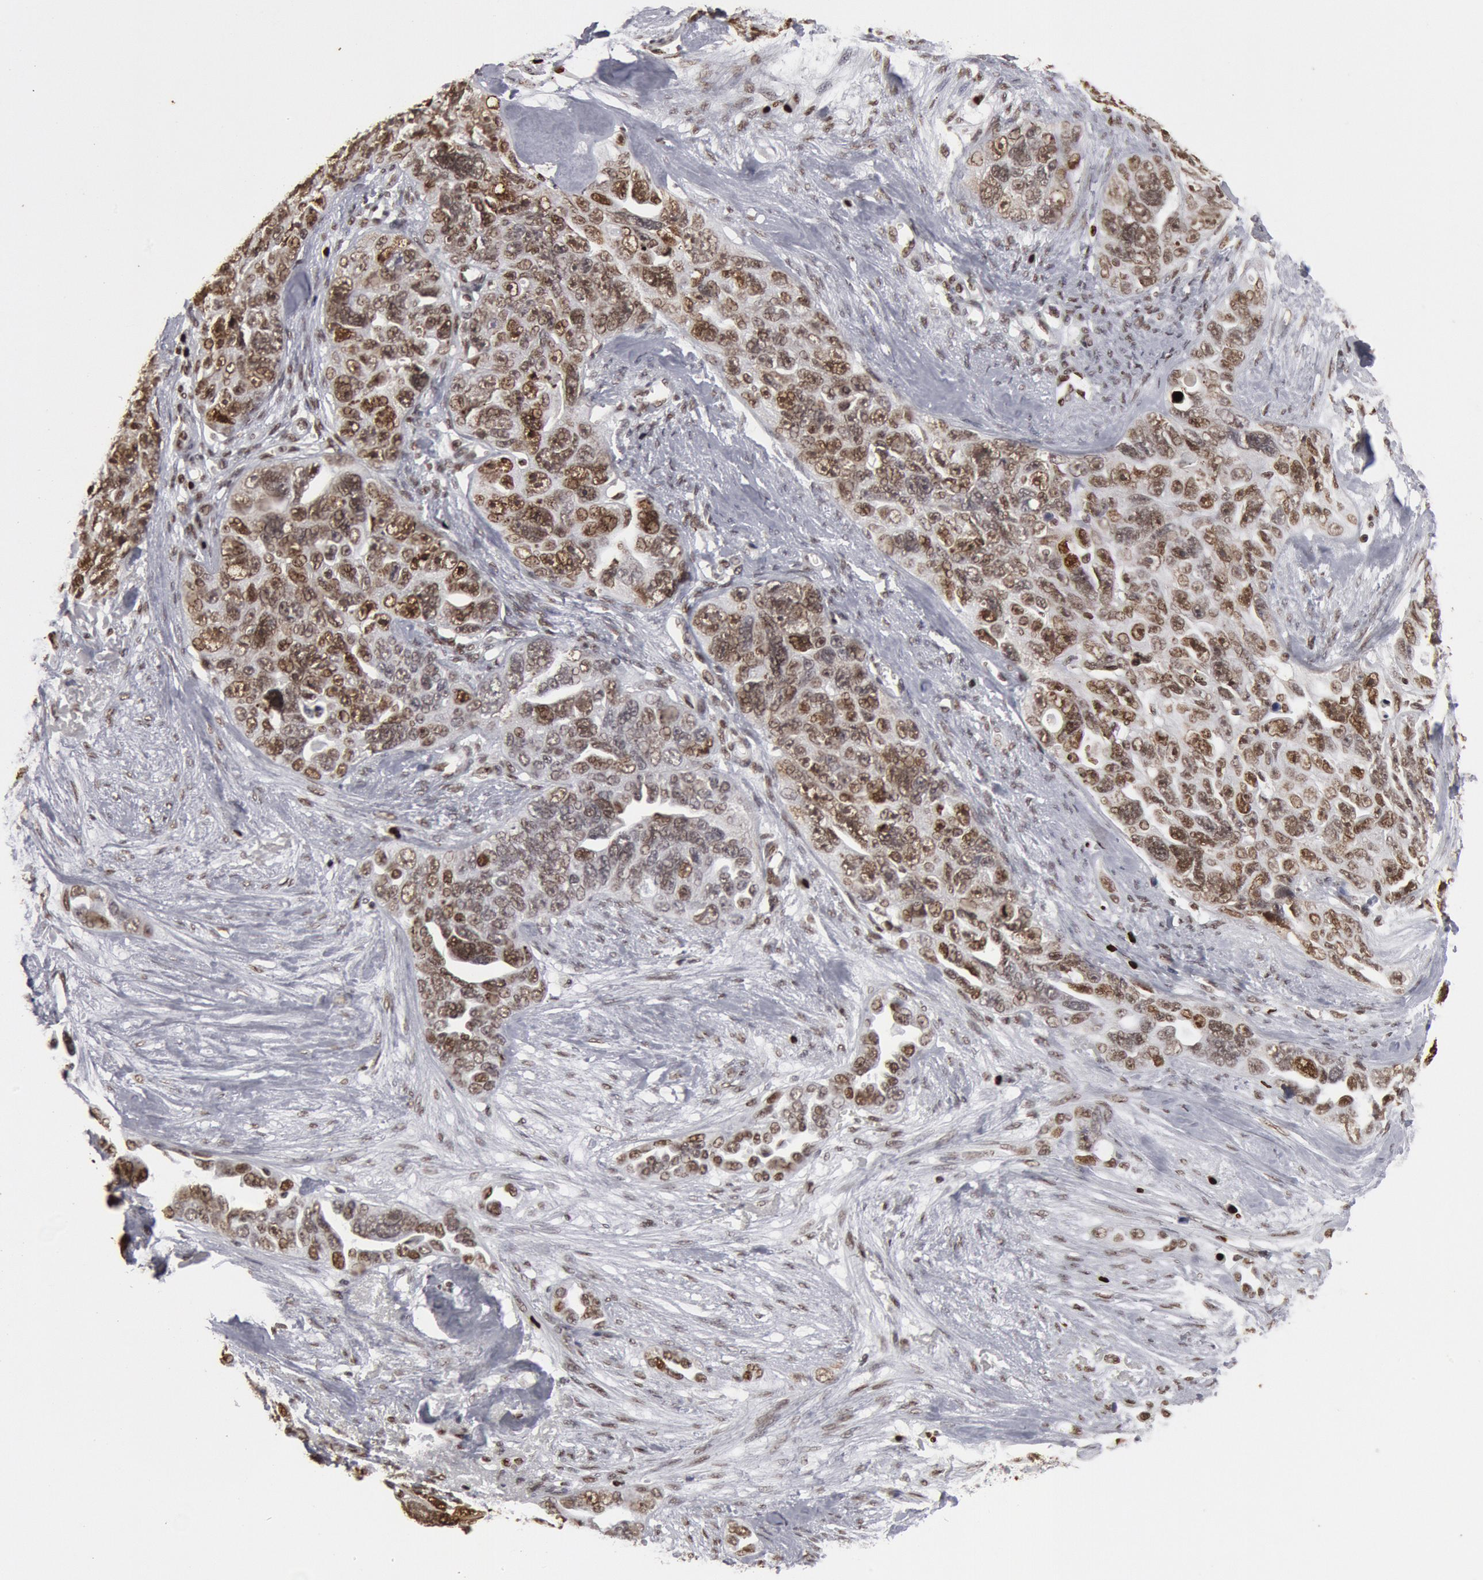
{"staining": {"intensity": "moderate", "quantity": ">75%", "location": "nuclear"}, "tissue": "ovarian cancer", "cell_type": "Tumor cells", "image_type": "cancer", "snomed": [{"axis": "morphology", "description": "Cystadenocarcinoma, serous, NOS"}, {"axis": "topography", "description": "Ovary"}], "caption": "Tumor cells exhibit medium levels of moderate nuclear positivity in approximately >75% of cells in ovarian cancer (serous cystadenocarcinoma).", "gene": "SUB1", "patient": {"sex": "female", "age": 63}}